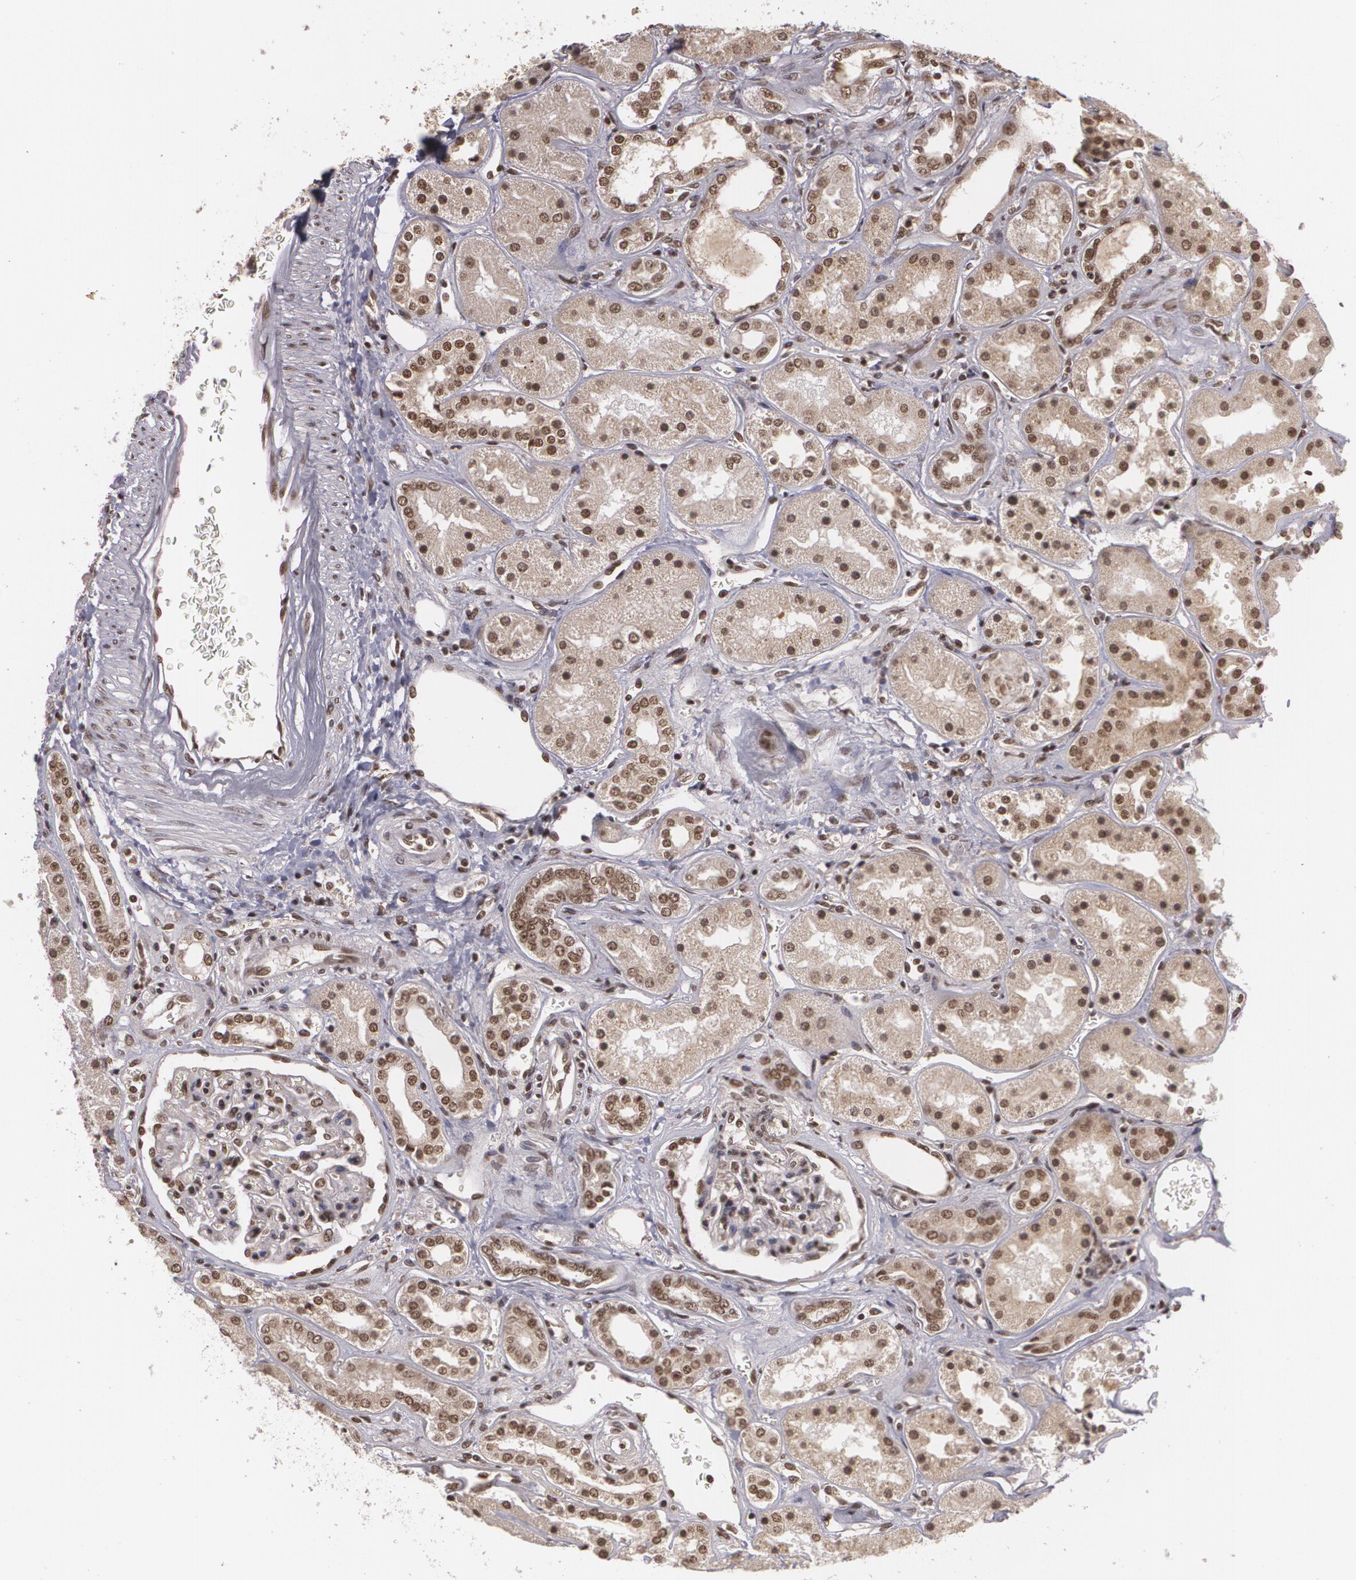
{"staining": {"intensity": "strong", "quantity": ">75%", "location": "nuclear"}, "tissue": "kidney", "cell_type": "Cells in glomeruli", "image_type": "normal", "snomed": [{"axis": "morphology", "description": "Normal tissue, NOS"}, {"axis": "topography", "description": "Kidney"}], "caption": "Unremarkable kidney displays strong nuclear staining in about >75% of cells in glomeruli, visualized by immunohistochemistry. (DAB (3,3'-diaminobenzidine) = brown stain, brightfield microscopy at high magnification).", "gene": "RXRB", "patient": {"sex": "male", "age": 28}}